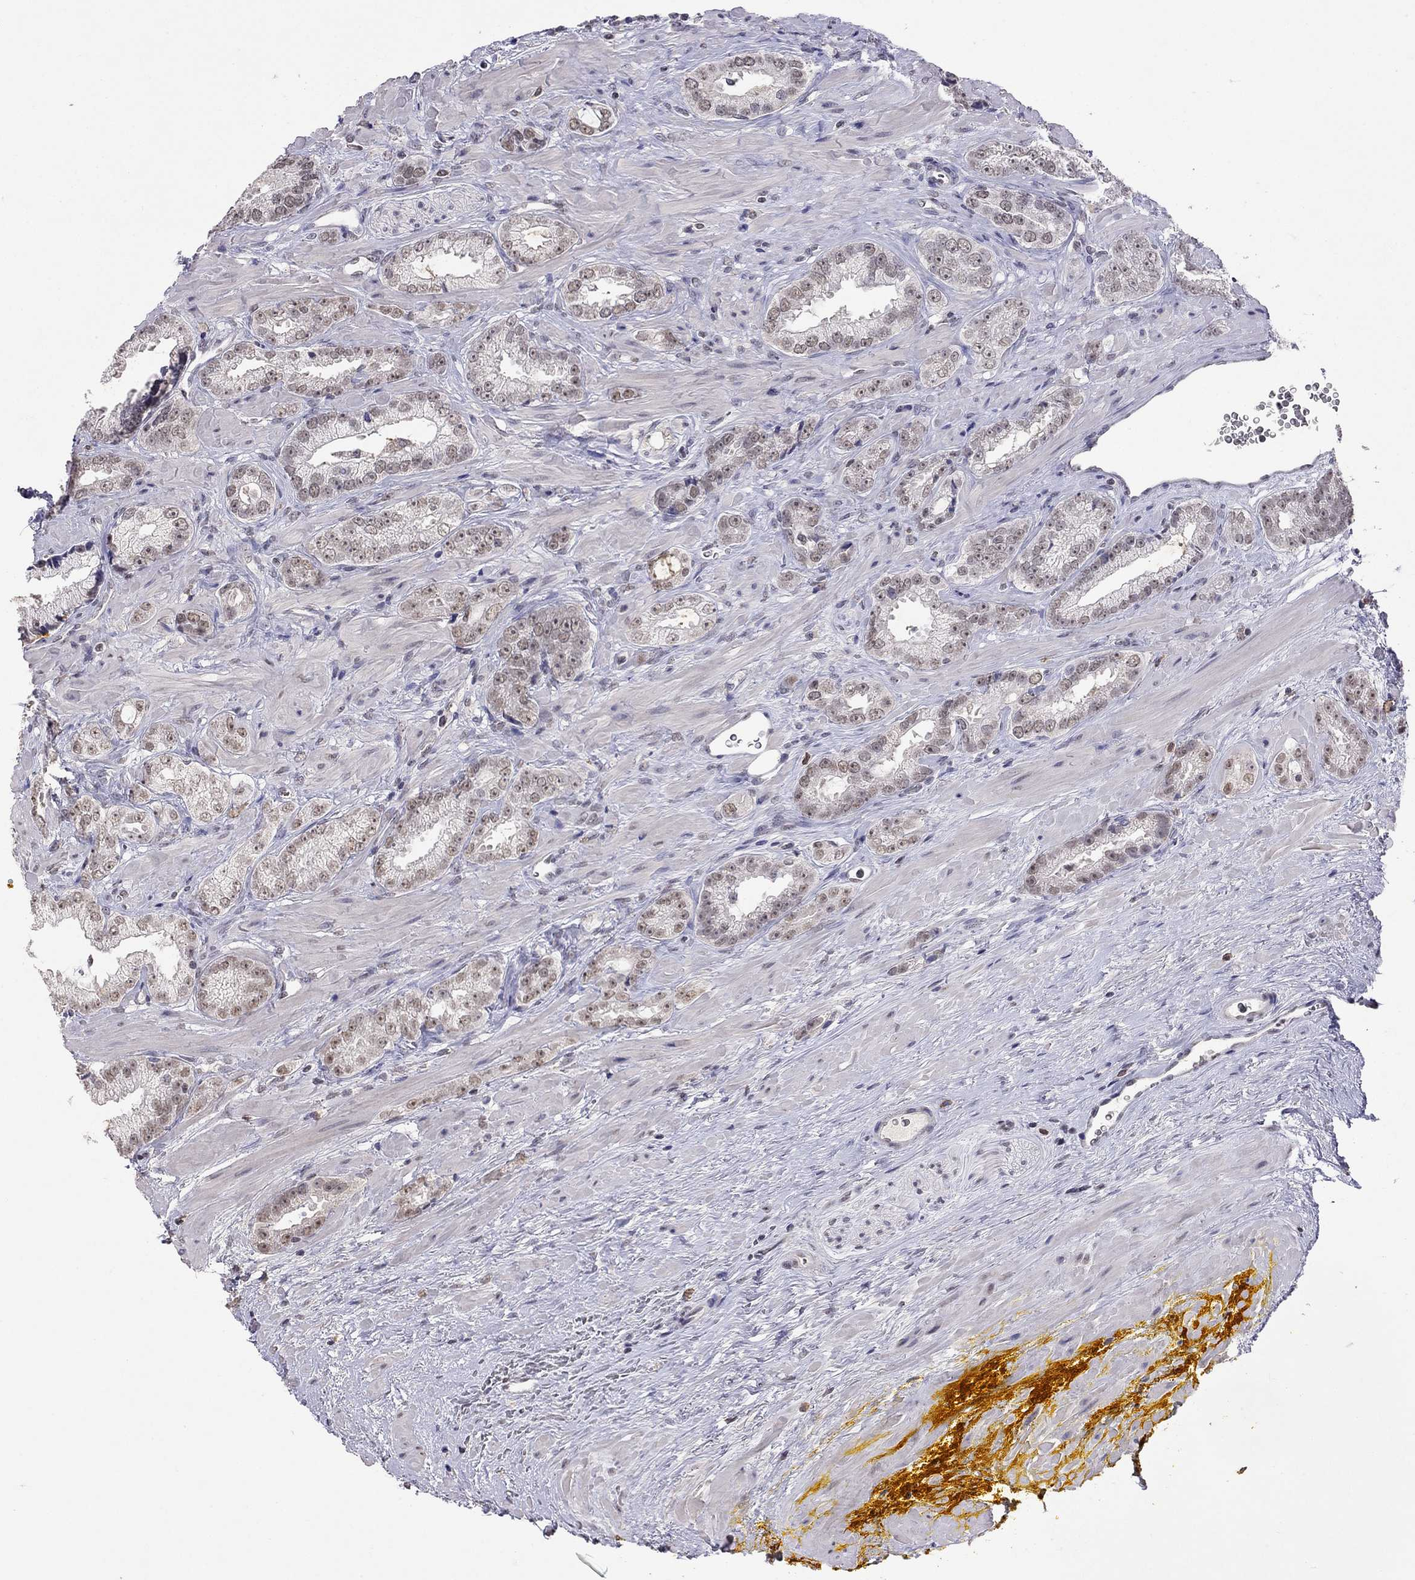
{"staining": {"intensity": "weak", "quantity": "25%-75%", "location": "nuclear"}, "tissue": "prostate cancer", "cell_type": "Tumor cells", "image_type": "cancer", "snomed": [{"axis": "morphology", "description": "Adenocarcinoma, NOS"}, {"axis": "topography", "description": "Prostate"}], "caption": "Prostate cancer (adenocarcinoma) stained with a protein marker displays weak staining in tumor cells.", "gene": "WNK3", "patient": {"sex": "male", "age": 67}}